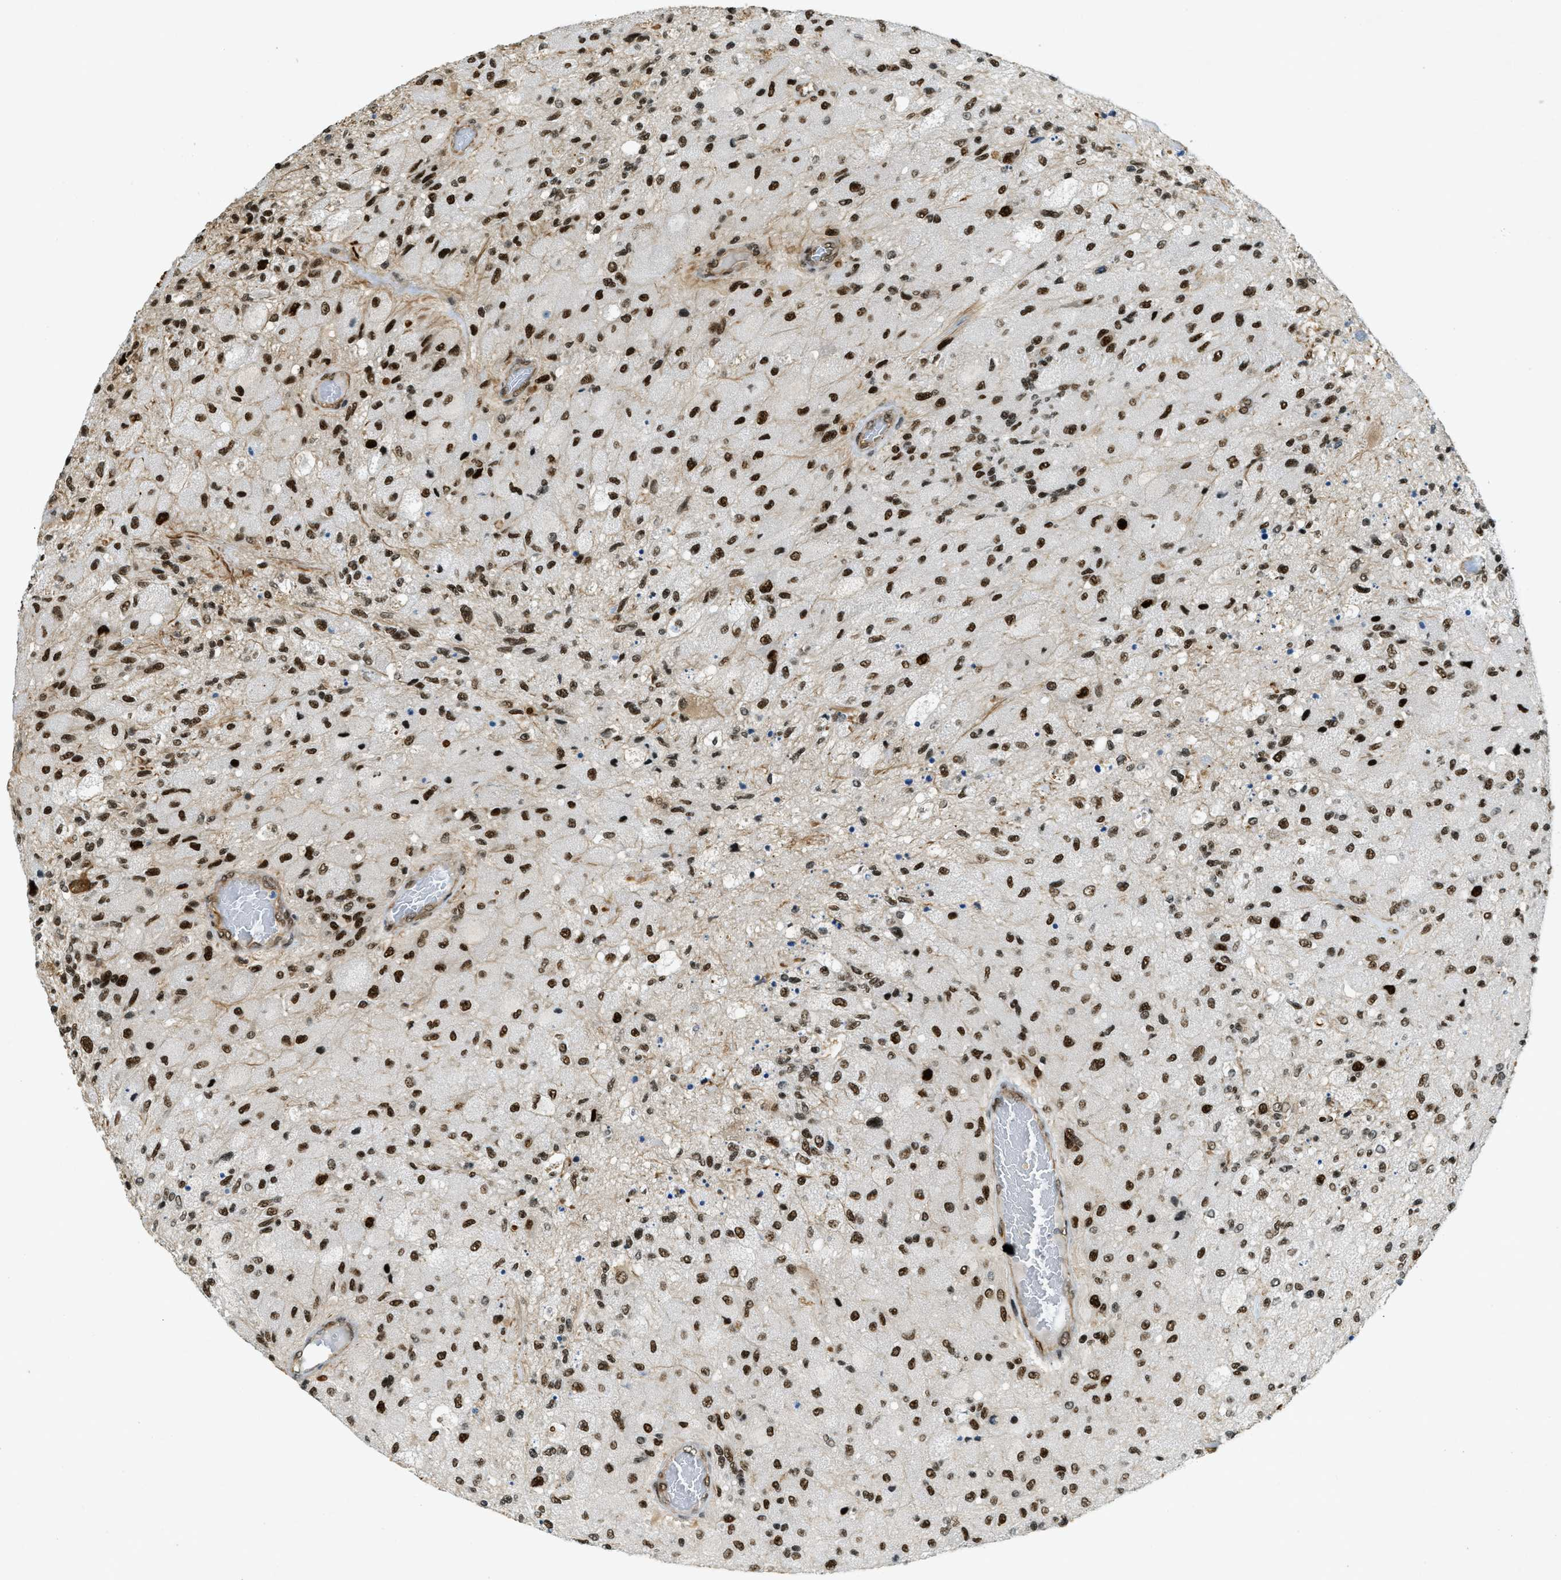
{"staining": {"intensity": "strong", "quantity": ">75%", "location": "nuclear"}, "tissue": "glioma", "cell_type": "Tumor cells", "image_type": "cancer", "snomed": [{"axis": "morphology", "description": "Normal tissue, NOS"}, {"axis": "morphology", "description": "Glioma, malignant, High grade"}, {"axis": "topography", "description": "Cerebral cortex"}], "caption": "An immunohistochemistry histopathology image of tumor tissue is shown. Protein staining in brown labels strong nuclear positivity in glioma within tumor cells. Immunohistochemistry stains the protein of interest in brown and the nuclei are stained blue.", "gene": "ZFR", "patient": {"sex": "male", "age": 77}}